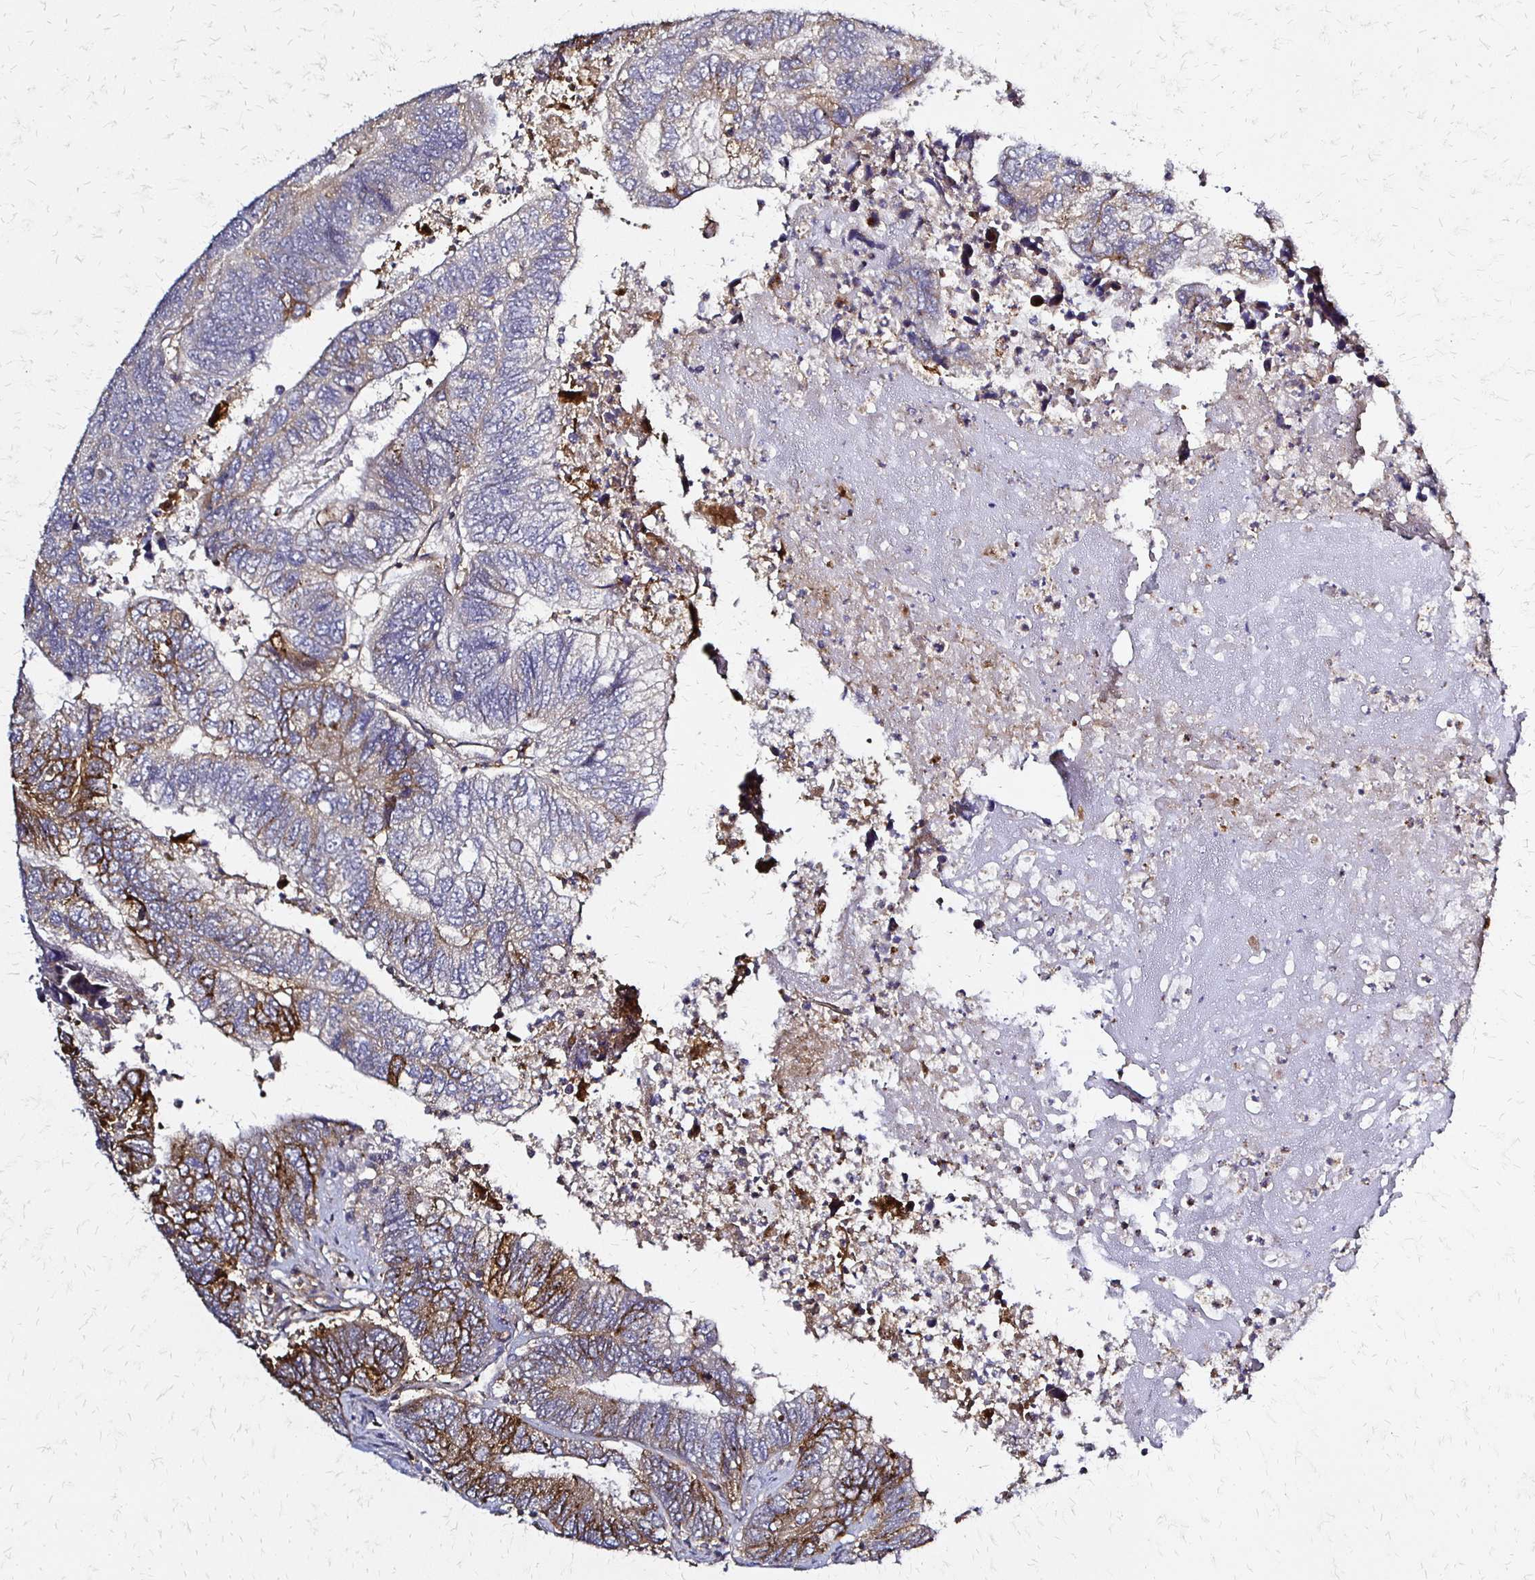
{"staining": {"intensity": "strong", "quantity": "25%-75%", "location": "cytoplasmic/membranous"}, "tissue": "colorectal cancer", "cell_type": "Tumor cells", "image_type": "cancer", "snomed": [{"axis": "morphology", "description": "Adenocarcinoma, NOS"}, {"axis": "topography", "description": "Colon"}], "caption": "Colorectal cancer stained for a protein exhibits strong cytoplasmic/membranous positivity in tumor cells.", "gene": "SLC9A9", "patient": {"sex": "female", "age": 67}}